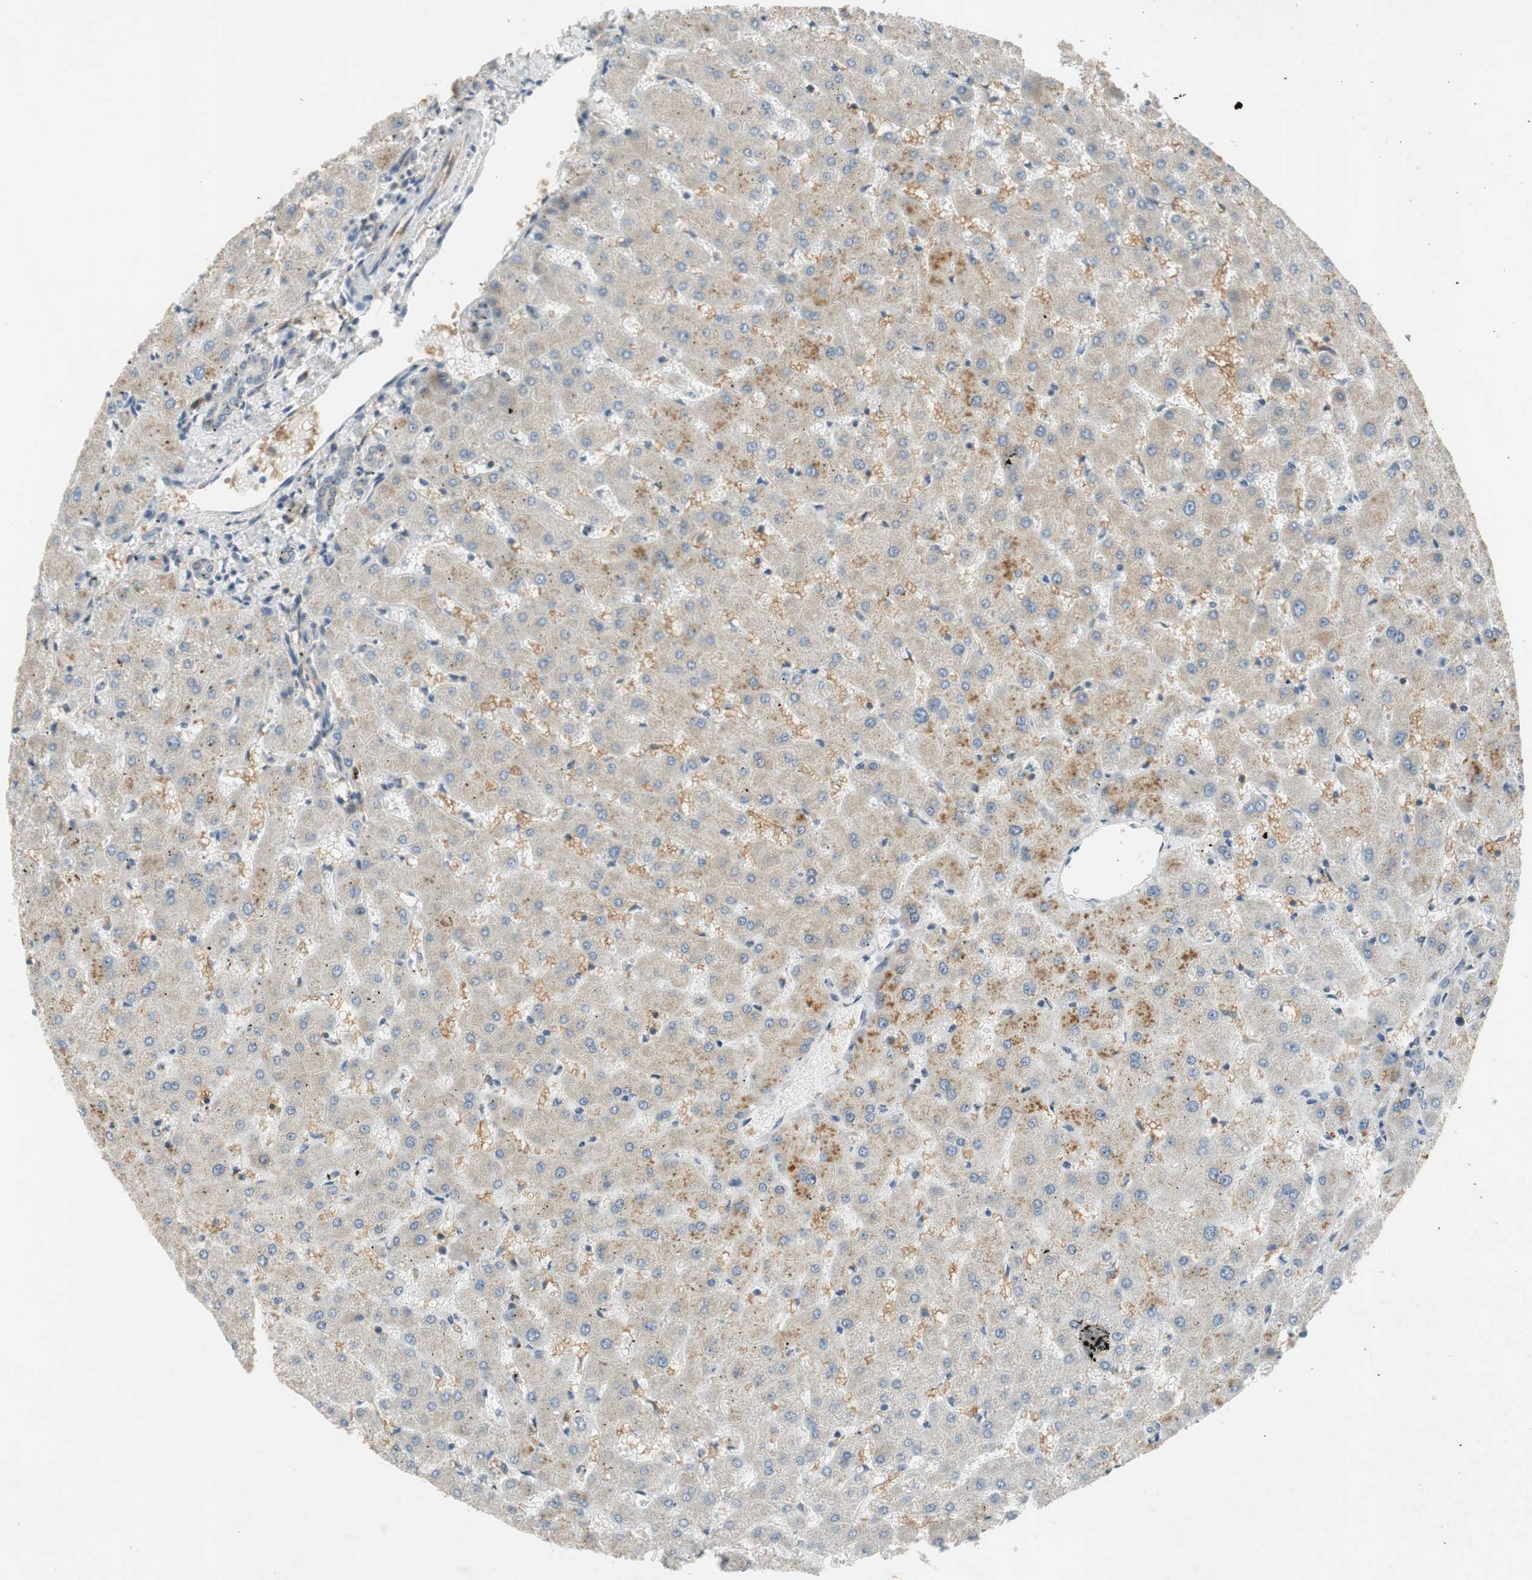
{"staining": {"intensity": "negative", "quantity": "none", "location": "none"}, "tissue": "liver", "cell_type": "Cholangiocytes", "image_type": "normal", "snomed": [{"axis": "morphology", "description": "Normal tissue, NOS"}, {"axis": "topography", "description": "Liver"}], "caption": "Protein analysis of benign liver reveals no significant expression in cholangiocytes.", "gene": "GYPC", "patient": {"sex": "female", "age": 63}}